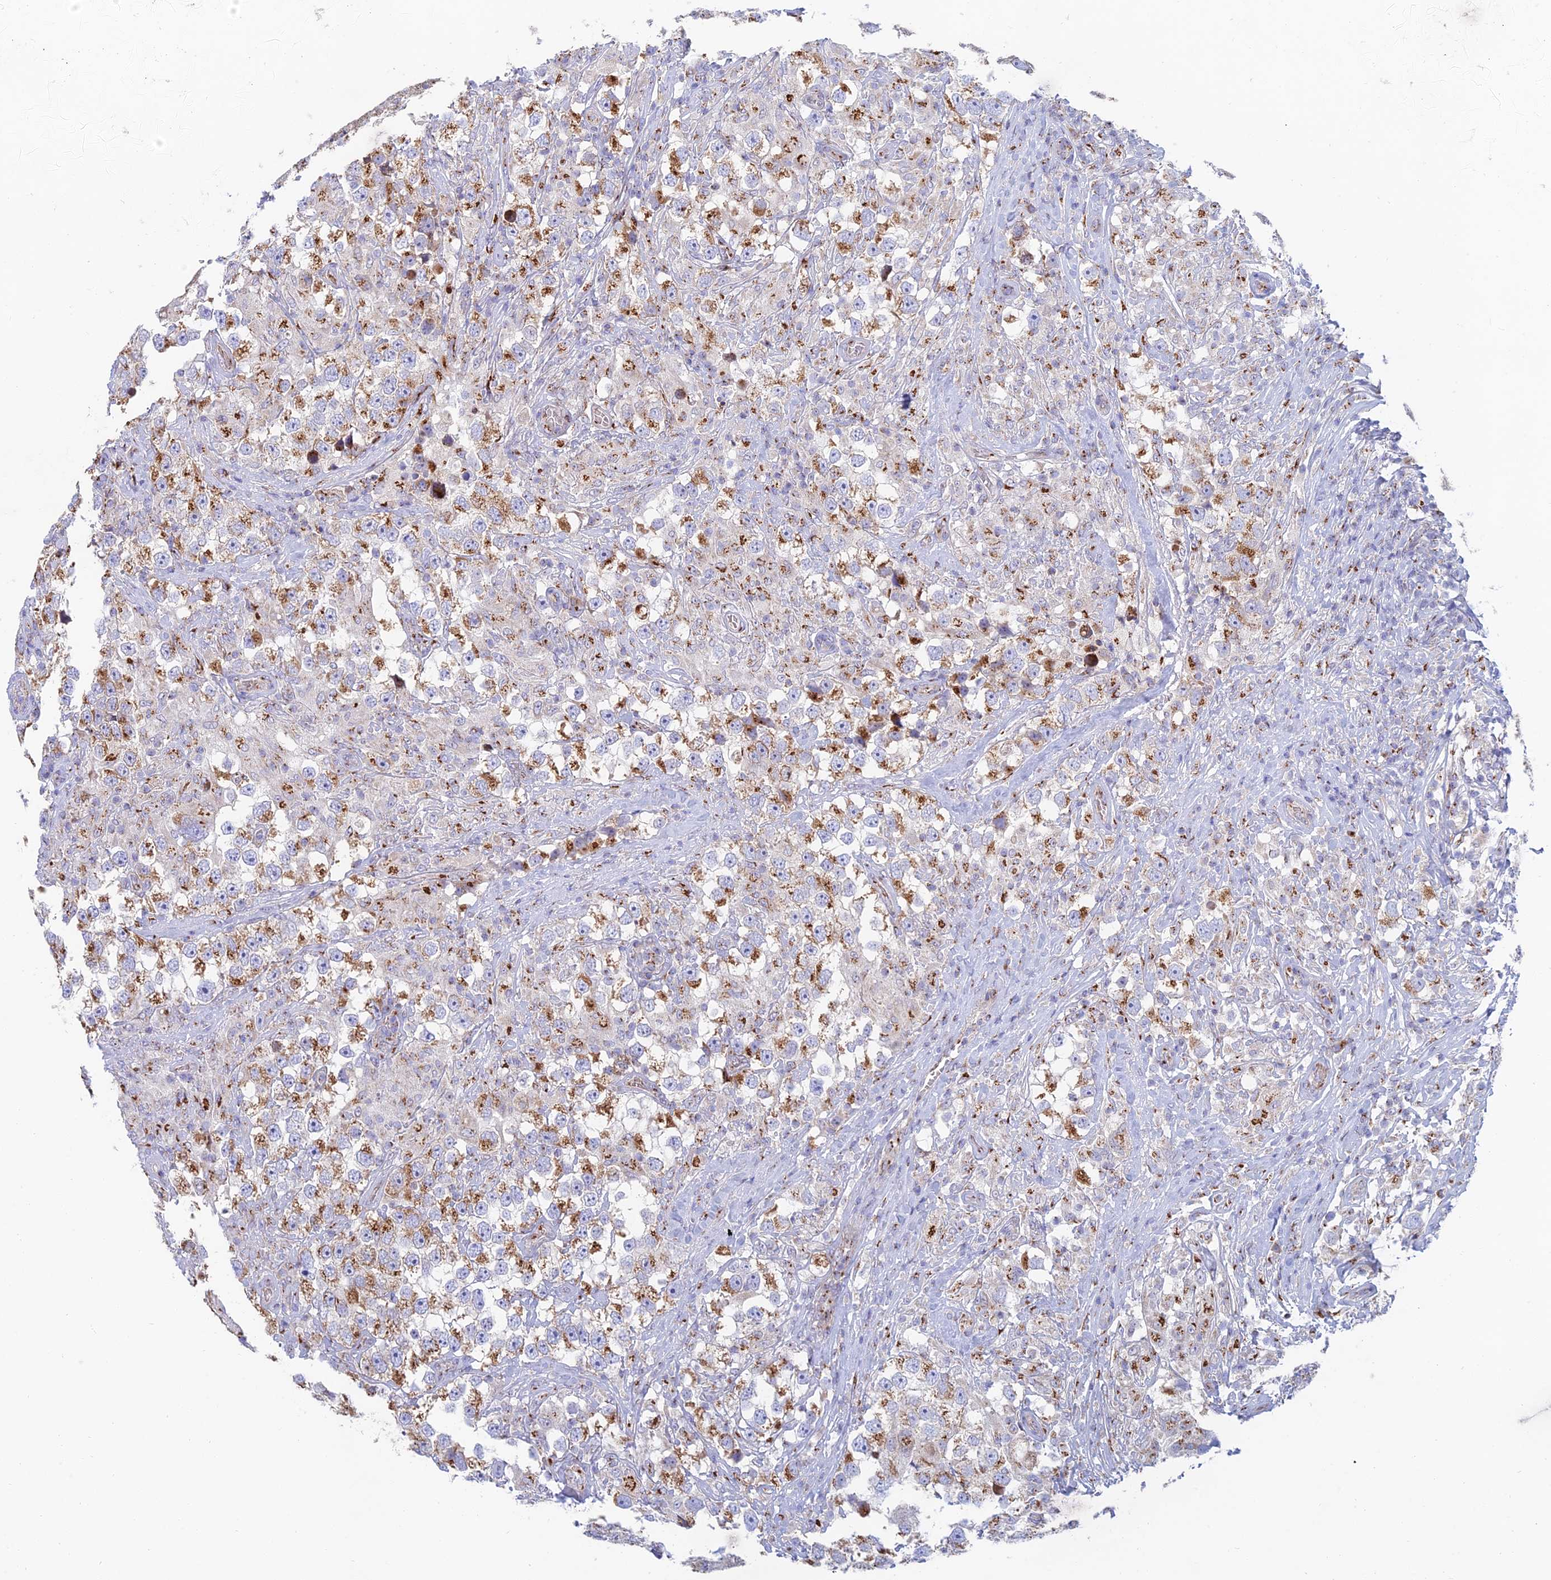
{"staining": {"intensity": "moderate", "quantity": ">75%", "location": "cytoplasmic/membranous"}, "tissue": "testis cancer", "cell_type": "Tumor cells", "image_type": "cancer", "snomed": [{"axis": "morphology", "description": "Seminoma, NOS"}, {"axis": "topography", "description": "Testis"}], "caption": "An image of human testis cancer (seminoma) stained for a protein shows moderate cytoplasmic/membranous brown staining in tumor cells.", "gene": "HS2ST1", "patient": {"sex": "male", "age": 46}}